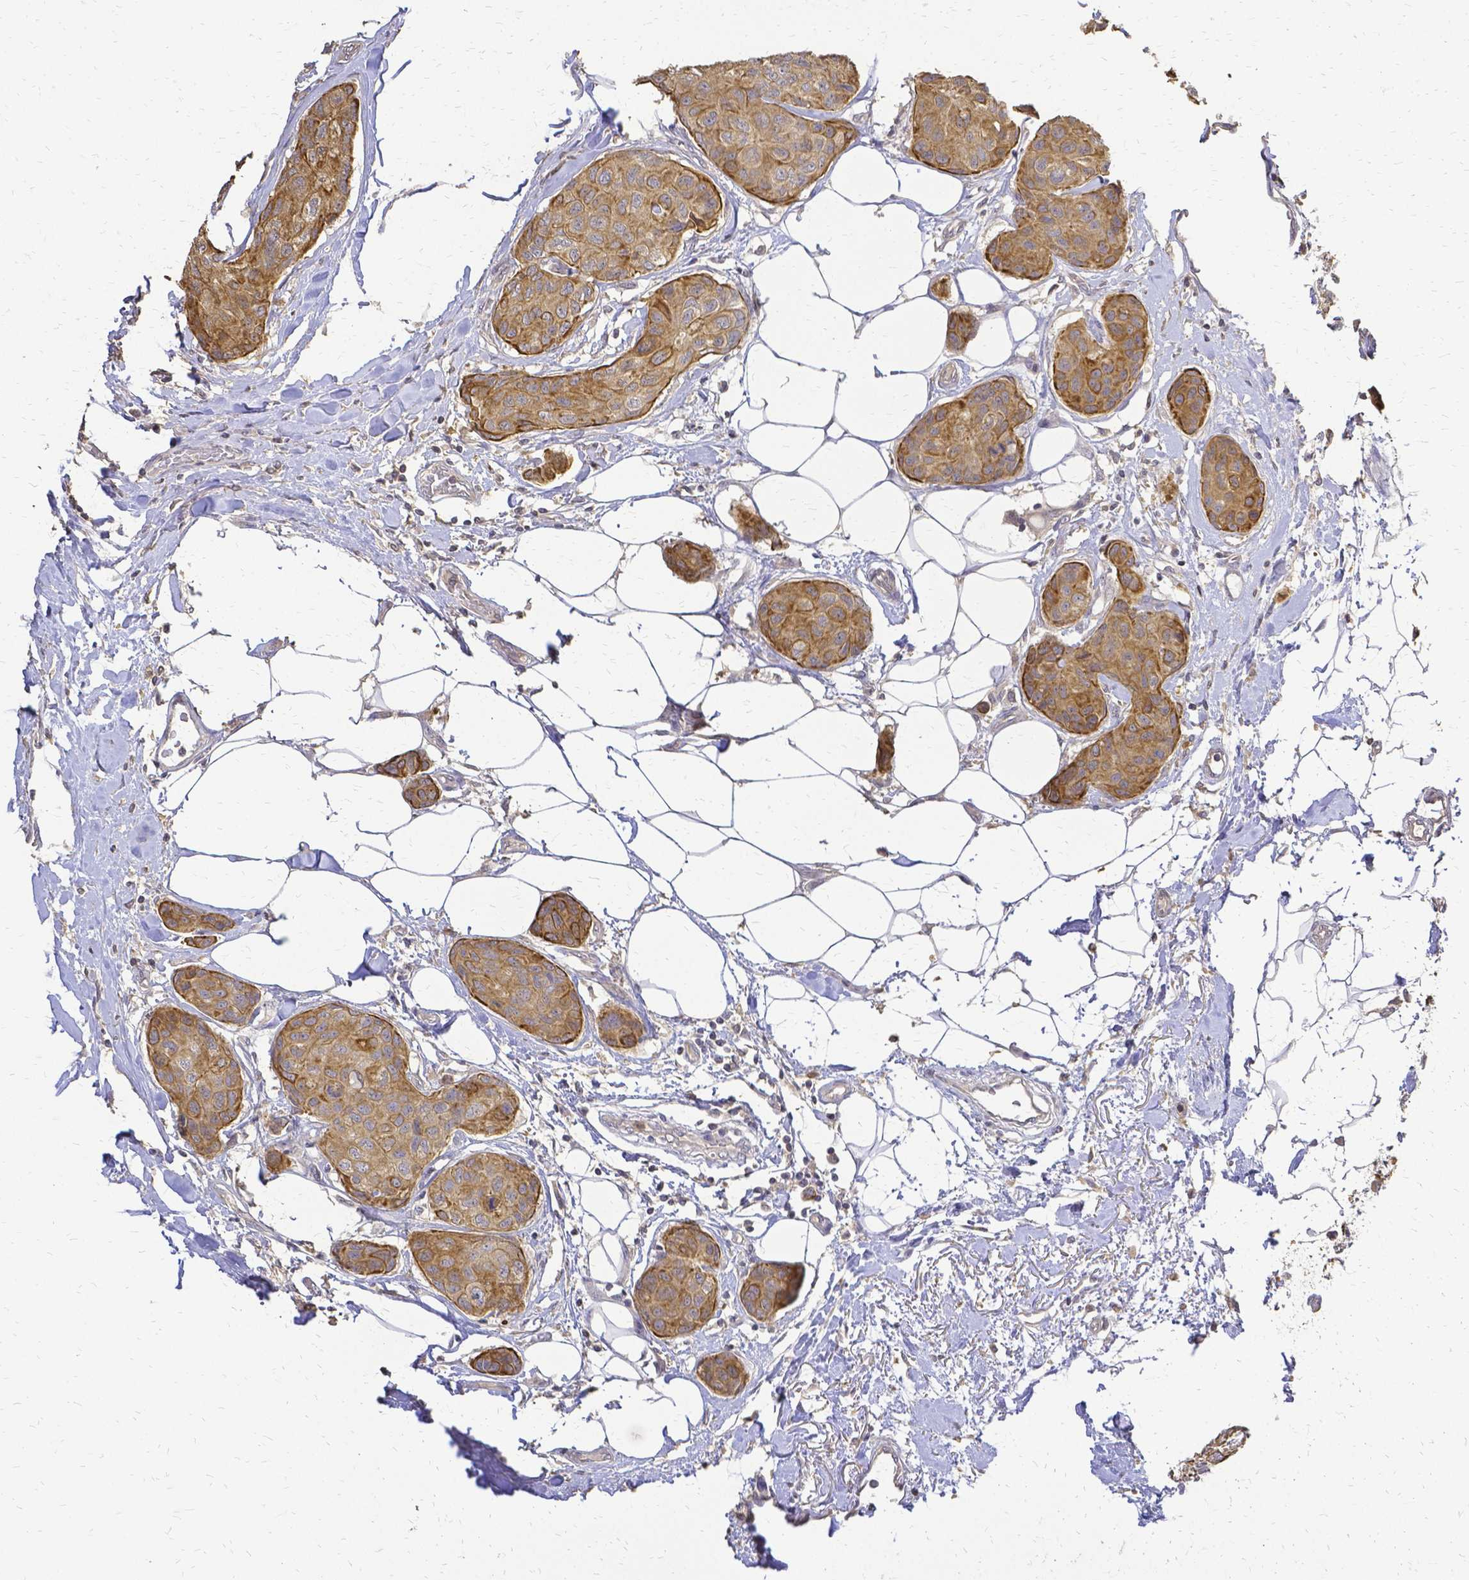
{"staining": {"intensity": "moderate", "quantity": ">75%", "location": "cytoplasmic/membranous"}, "tissue": "breast cancer", "cell_type": "Tumor cells", "image_type": "cancer", "snomed": [{"axis": "morphology", "description": "Duct carcinoma"}, {"axis": "topography", "description": "Breast"}], "caption": "Tumor cells reveal medium levels of moderate cytoplasmic/membranous expression in approximately >75% of cells in breast cancer (intraductal carcinoma).", "gene": "CIB1", "patient": {"sex": "female", "age": 80}}